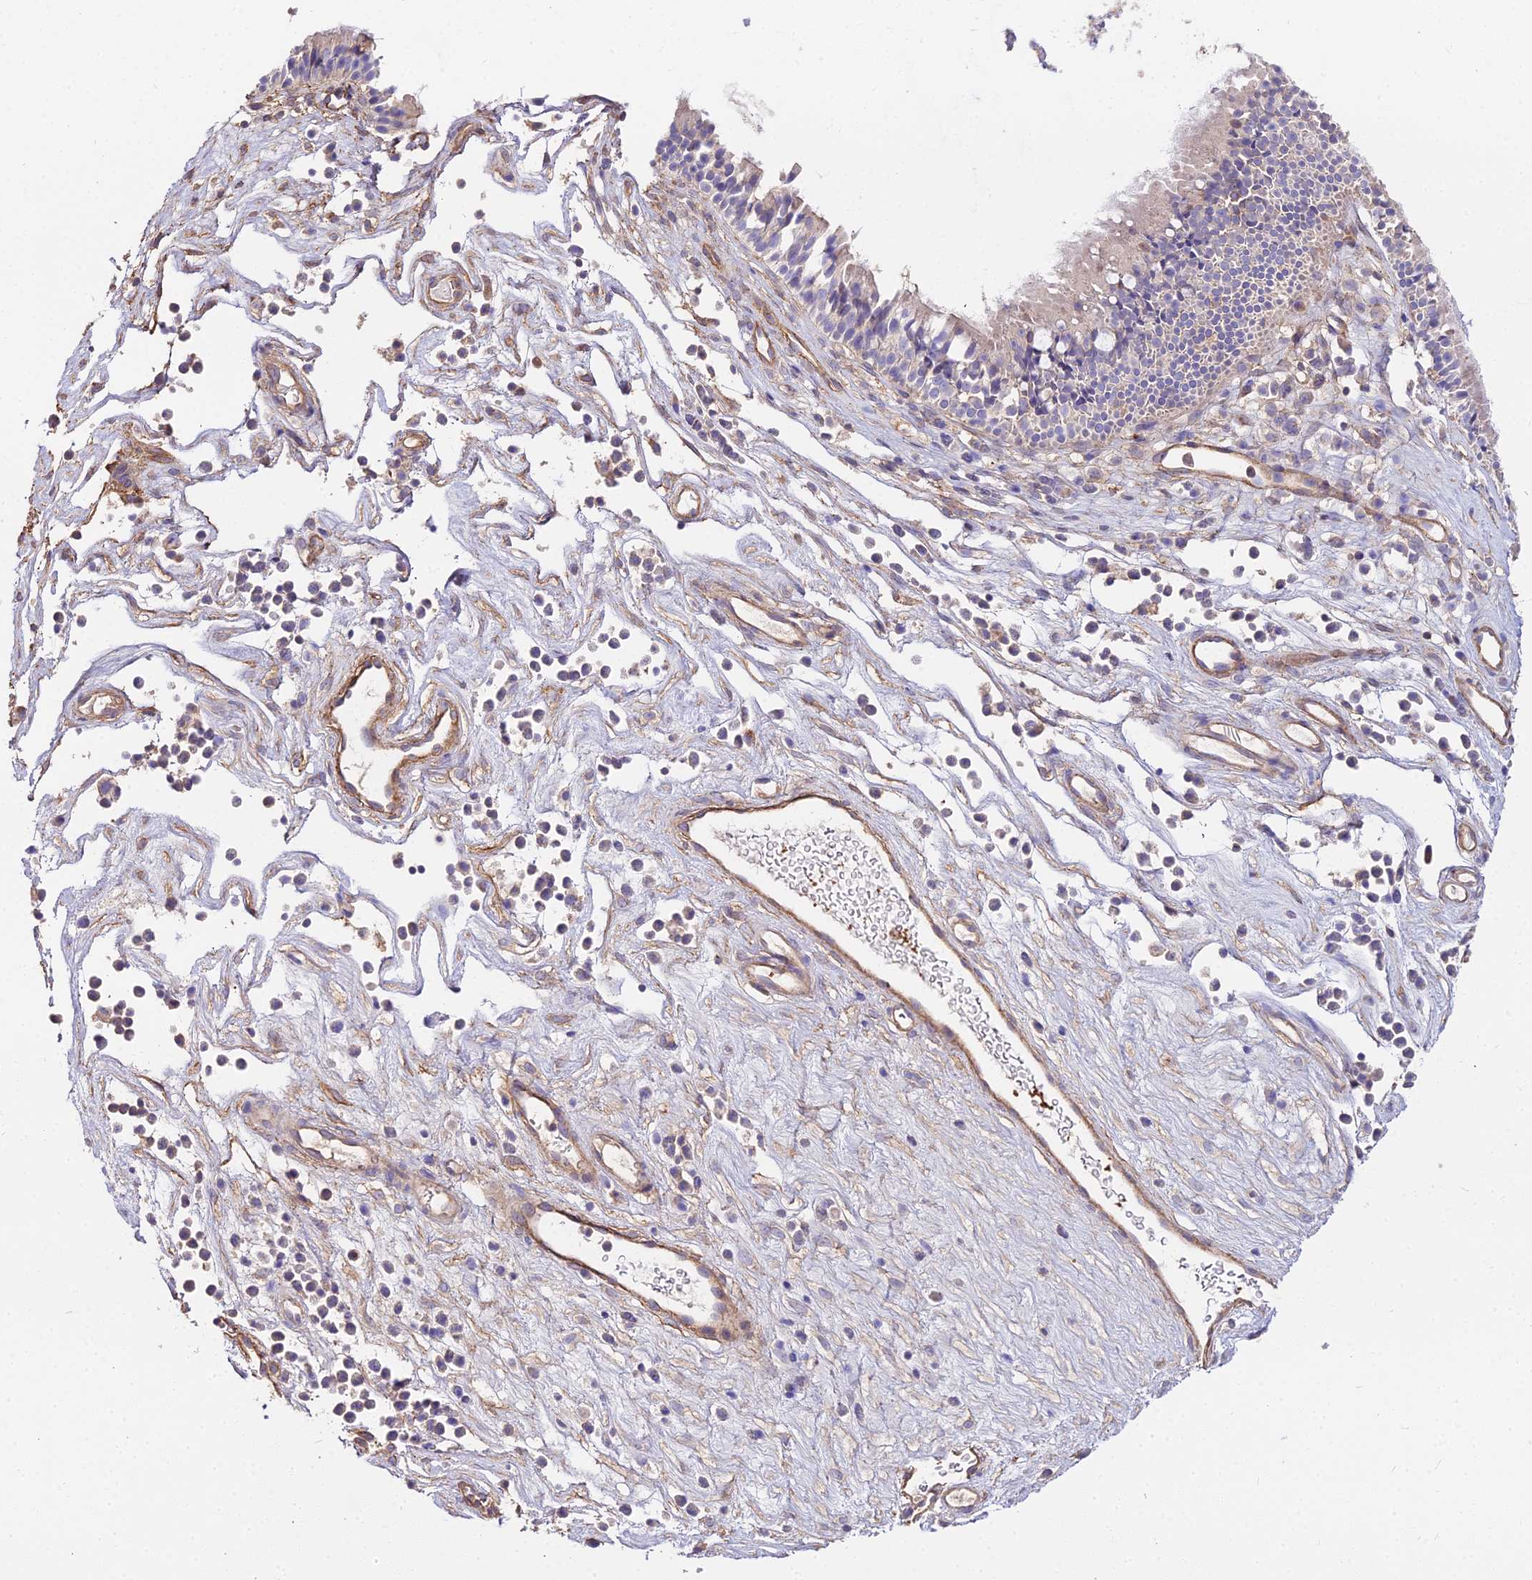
{"staining": {"intensity": "weak", "quantity": "<25%", "location": "cytoplasmic/membranous"}, "tissue": "nasopharynx", "cell_type": "Respiratory epithelial cells", "image_type": "normal", "snomed": [{"axis": "morphology", "description": "Normal tissue, NOS"}, {"axis": "morphology", "description": "Inflammation, NOS"}, {"axis": "morphology", "description": "Malignant melanoma, Metastatic site"}, {"axis": "topography", "description": "Nasopharynx"}], "caption": "The photomicrograph demonstrates no significant staining in respiratory epithelial cells of nasopharynx. The staining was performed using DAB (3,3'-diaminobenzidine) to visualize the protein expression in brown, while the nuclei were stained in blue with hematoxylin (Magnification: 20x).", "gene": "GLYAT", "patient": {"sex": "male", "age": 70}}